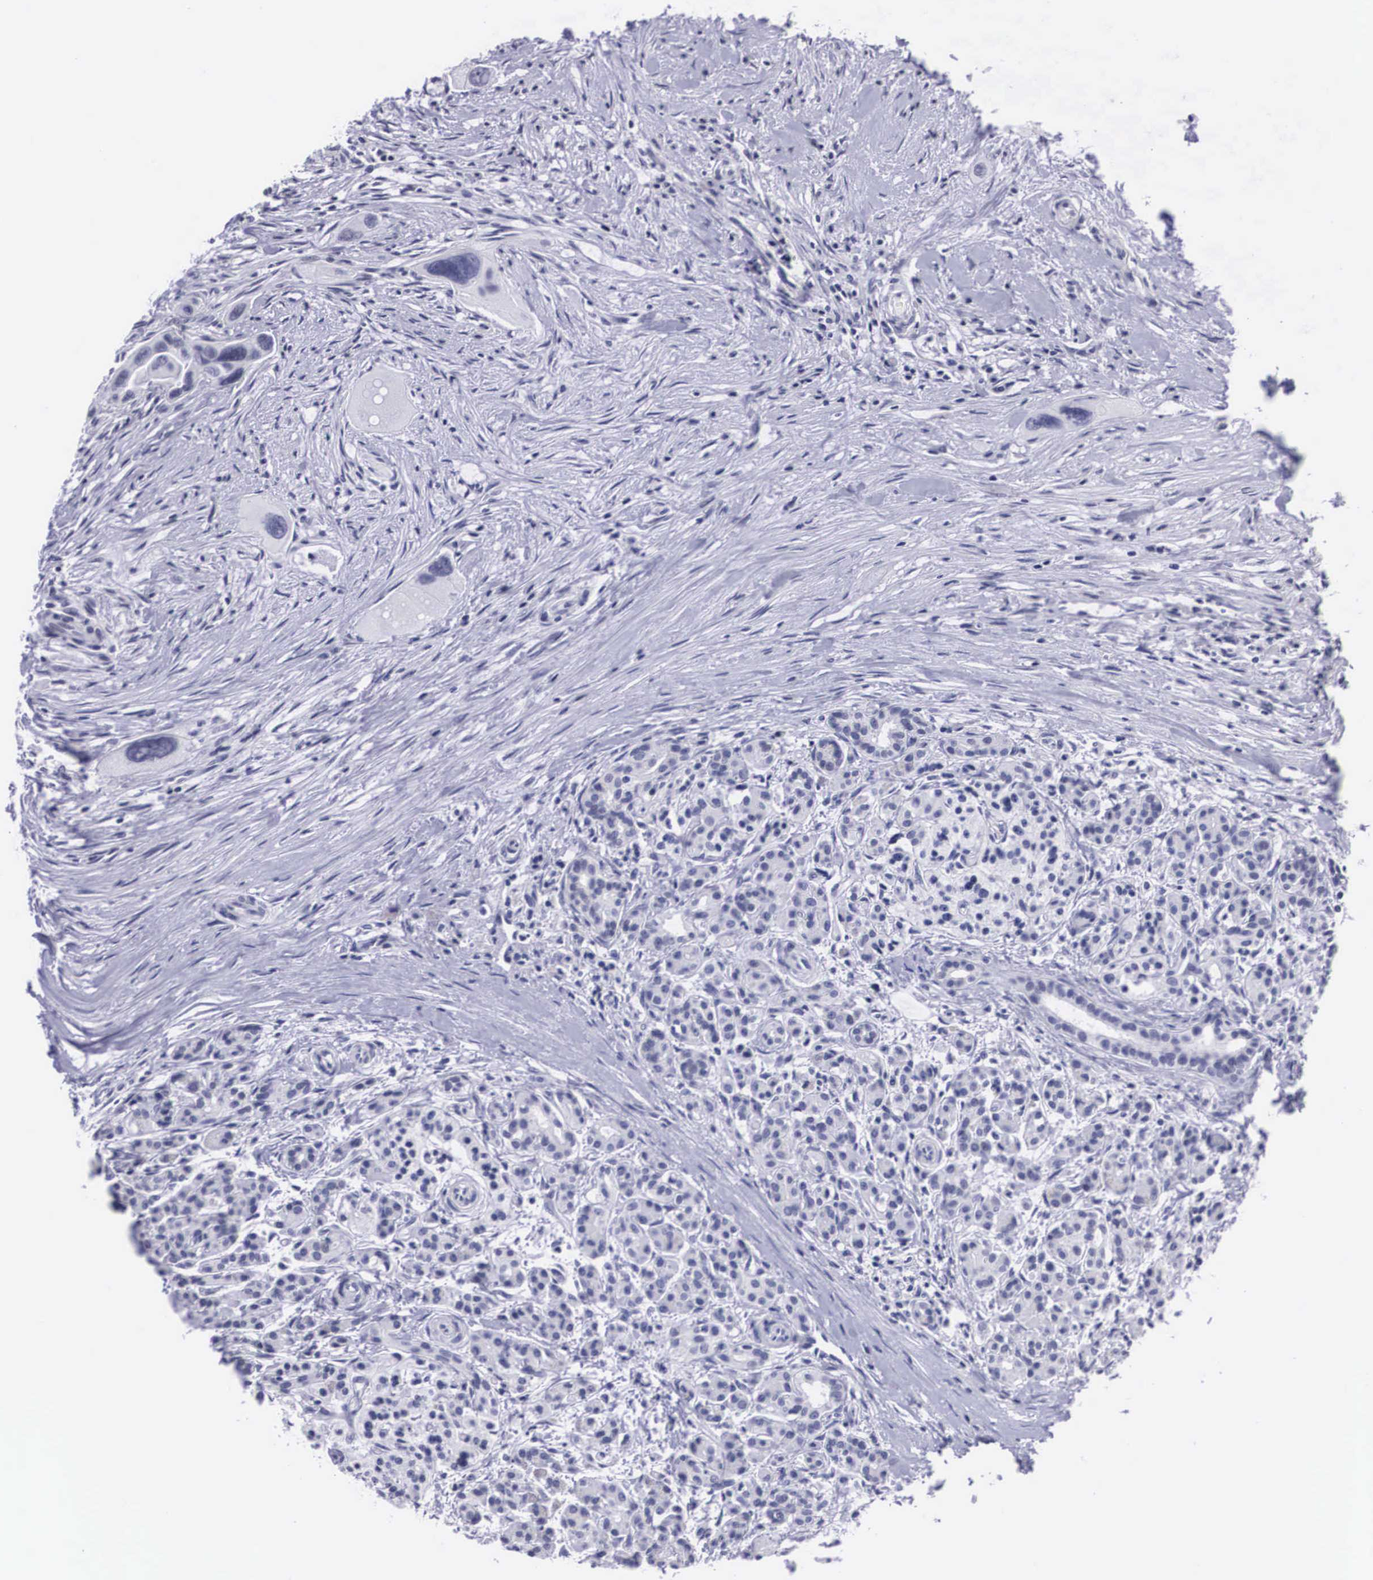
{"staining": {"intensity": "negative", "quantity": "none", "location": "none"}, "tissue": "pancreas", "cell_type": "Exocrine glandular cells", "image_type": "normal", "snomed": [{"axis": "morphology", "description": "Normal tissue, NOS"}, {"axis": "topography", "description": "Pancreas"}], "caption": "Immunohistochemical staining of benign human pancreas displays no significant staining in exocrine glandular cells. (DAB (3,3'-diaminobenzidine) immunohistochemistry (IHC) visualized using brightfield microscopy, high magnification).", "gene": "C22orf31", "patient": {"sex": "male", "age": 73}}